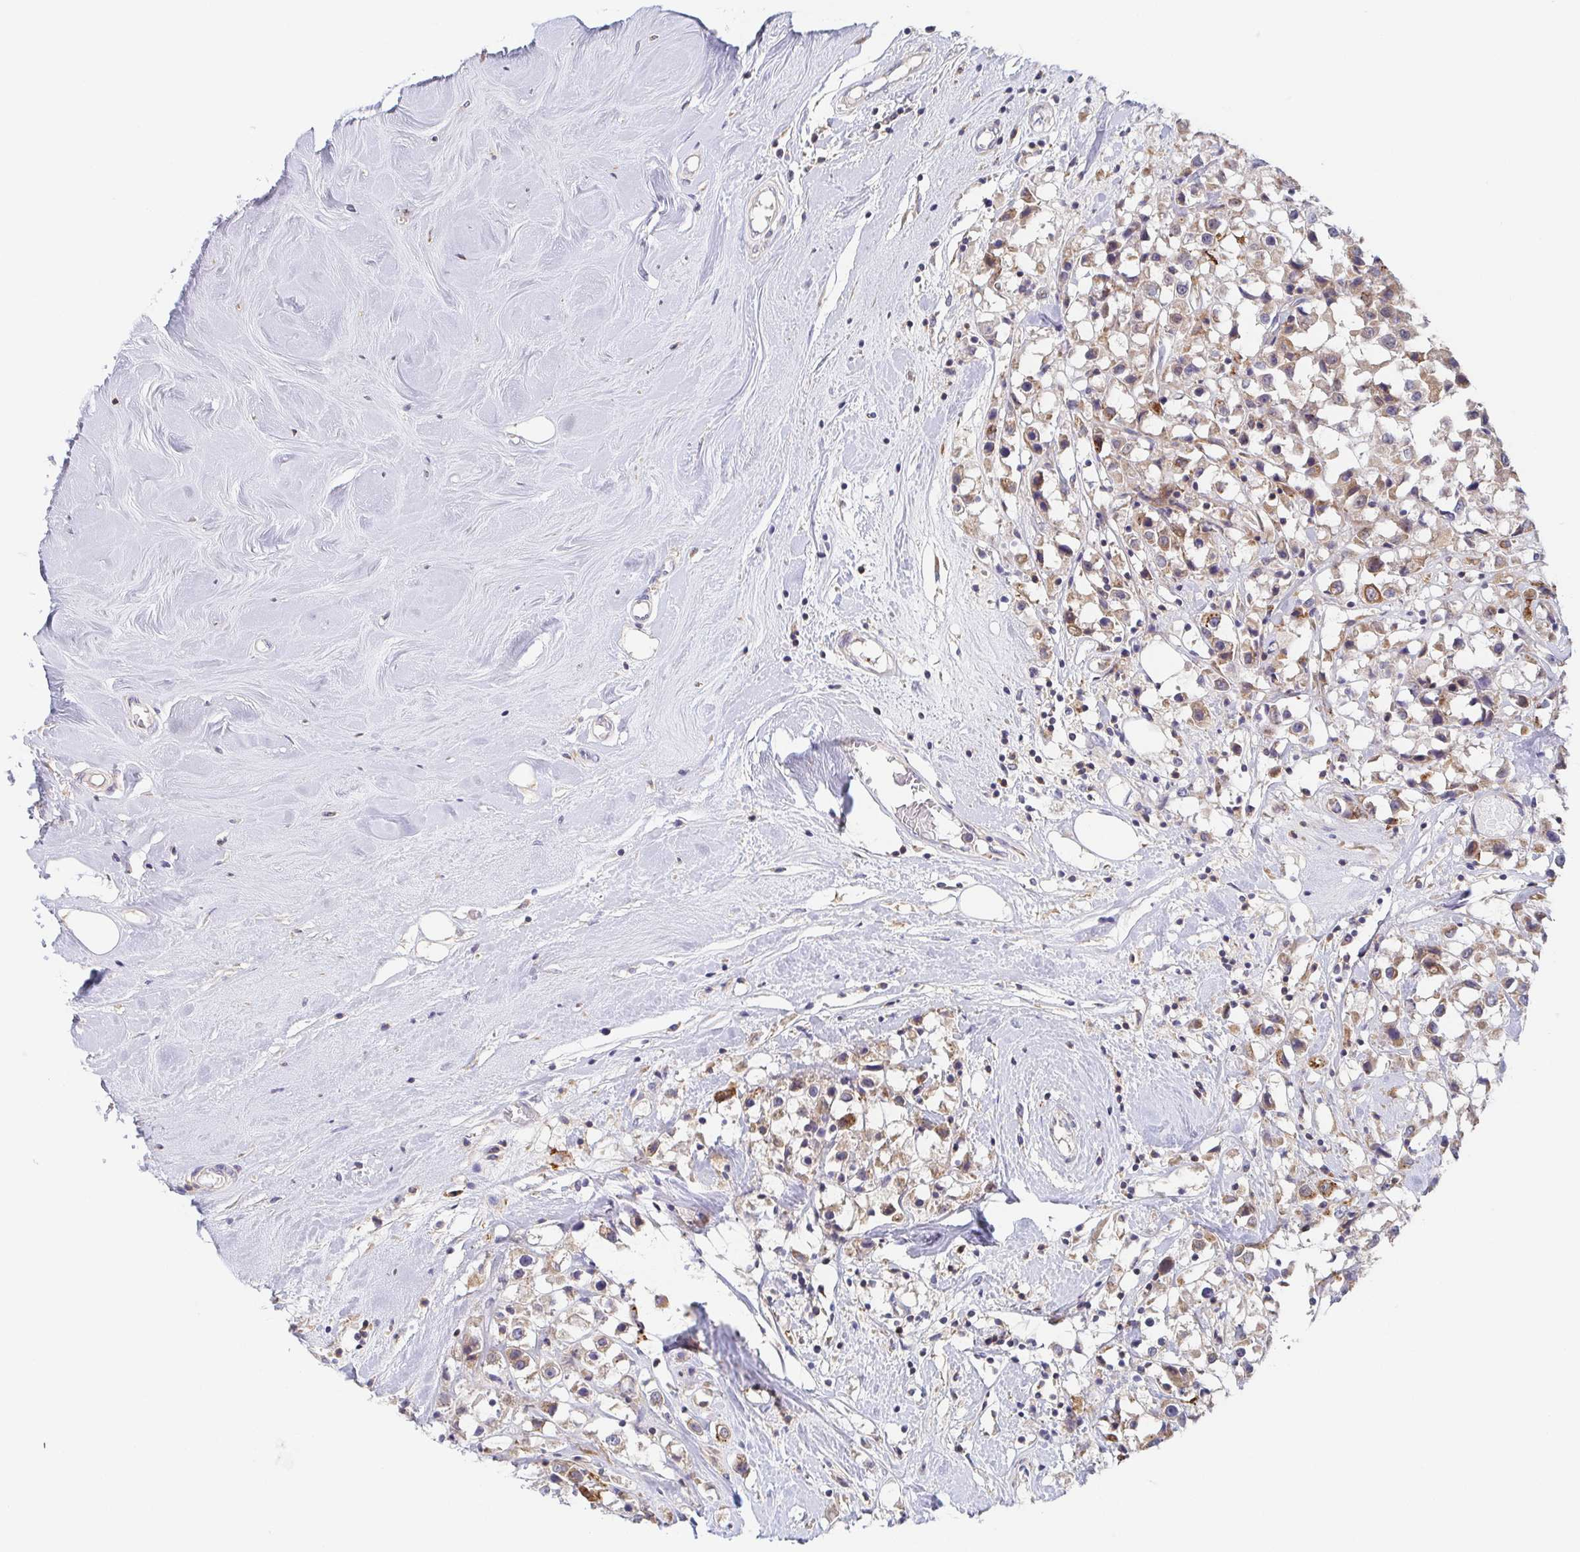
{"staining": {"intensity": "moderate", "quantity": ">75%", "location": "cytoplasmic/membranous"}, "tissue": "breast cancer", "cell_type": "Tumor cells", "image_type": "cancer", "snomed": [{"axis": "morphology", "description": "Duct carcinoma"}, {"axis": "topography", "description": "Breast"}], "caption": "Breast cancer (infiltrating ductal carcinoma) stained for a protein shows moderate cytoplasmic/membranous positivity in tumor cells. Ihc stains the protein in brown and the nuclei are stained blue.", "gene": "TUFT1", "patient": {"sex": "female", "age": 61}}